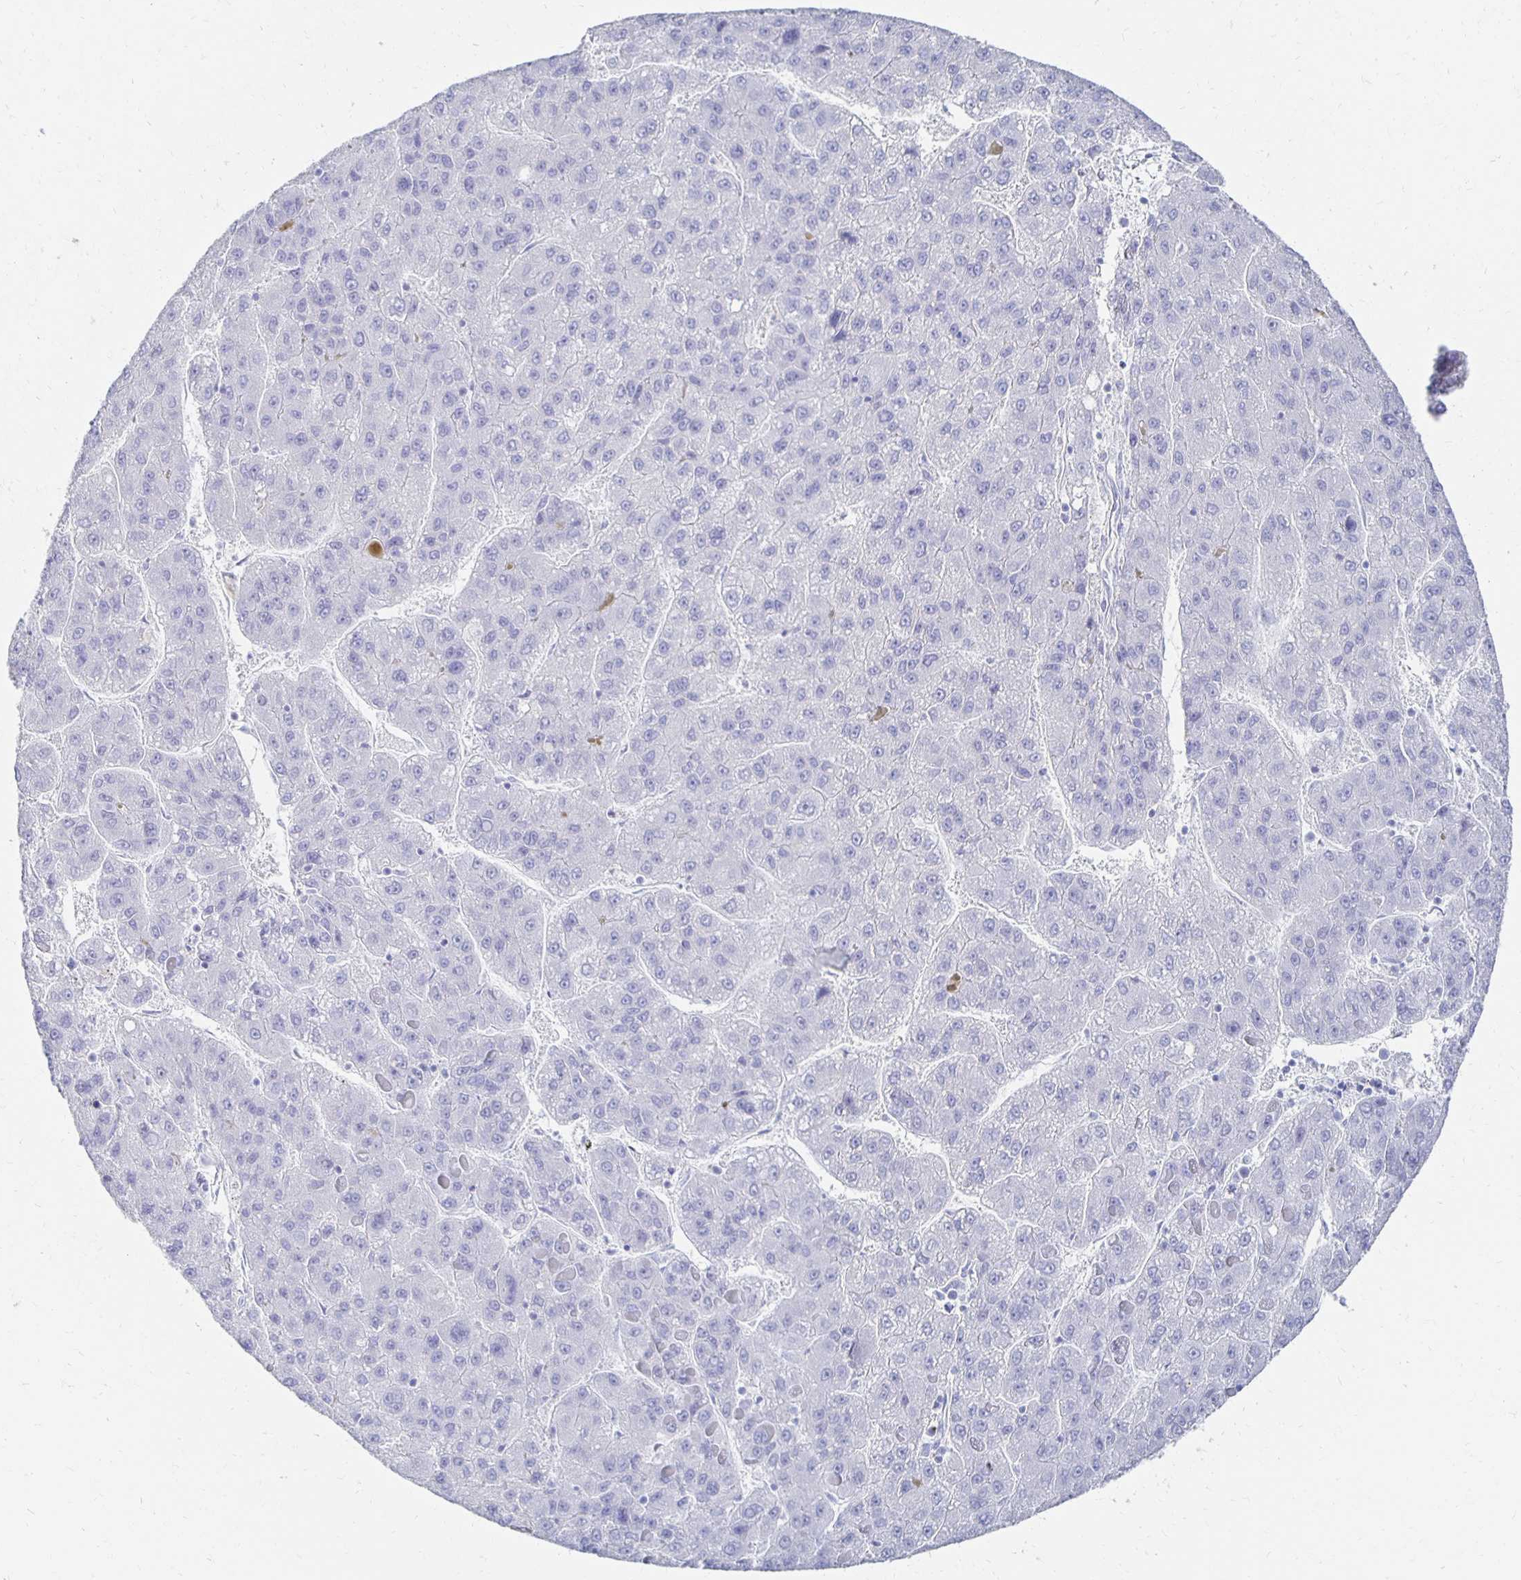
{"staining": {"intensity": "negative", "quantity": "none", "location": "none"}, "tissue": "liver cancer", "cell_type": "Tumor cells", "image_type": "cancer", "snomed": [{"axis": "morphology", "description": "Carcinoma, Hepatocellular, NOS"}, {"axis": "topography", "description": "Liver"}], "caption": "The IHC histopathology image has no significant positivity in tumor cells of liver hepatocellular carcinoma tissue.", "gene": "PRDM7", "patient": {"sex": "female", "age": 82}}